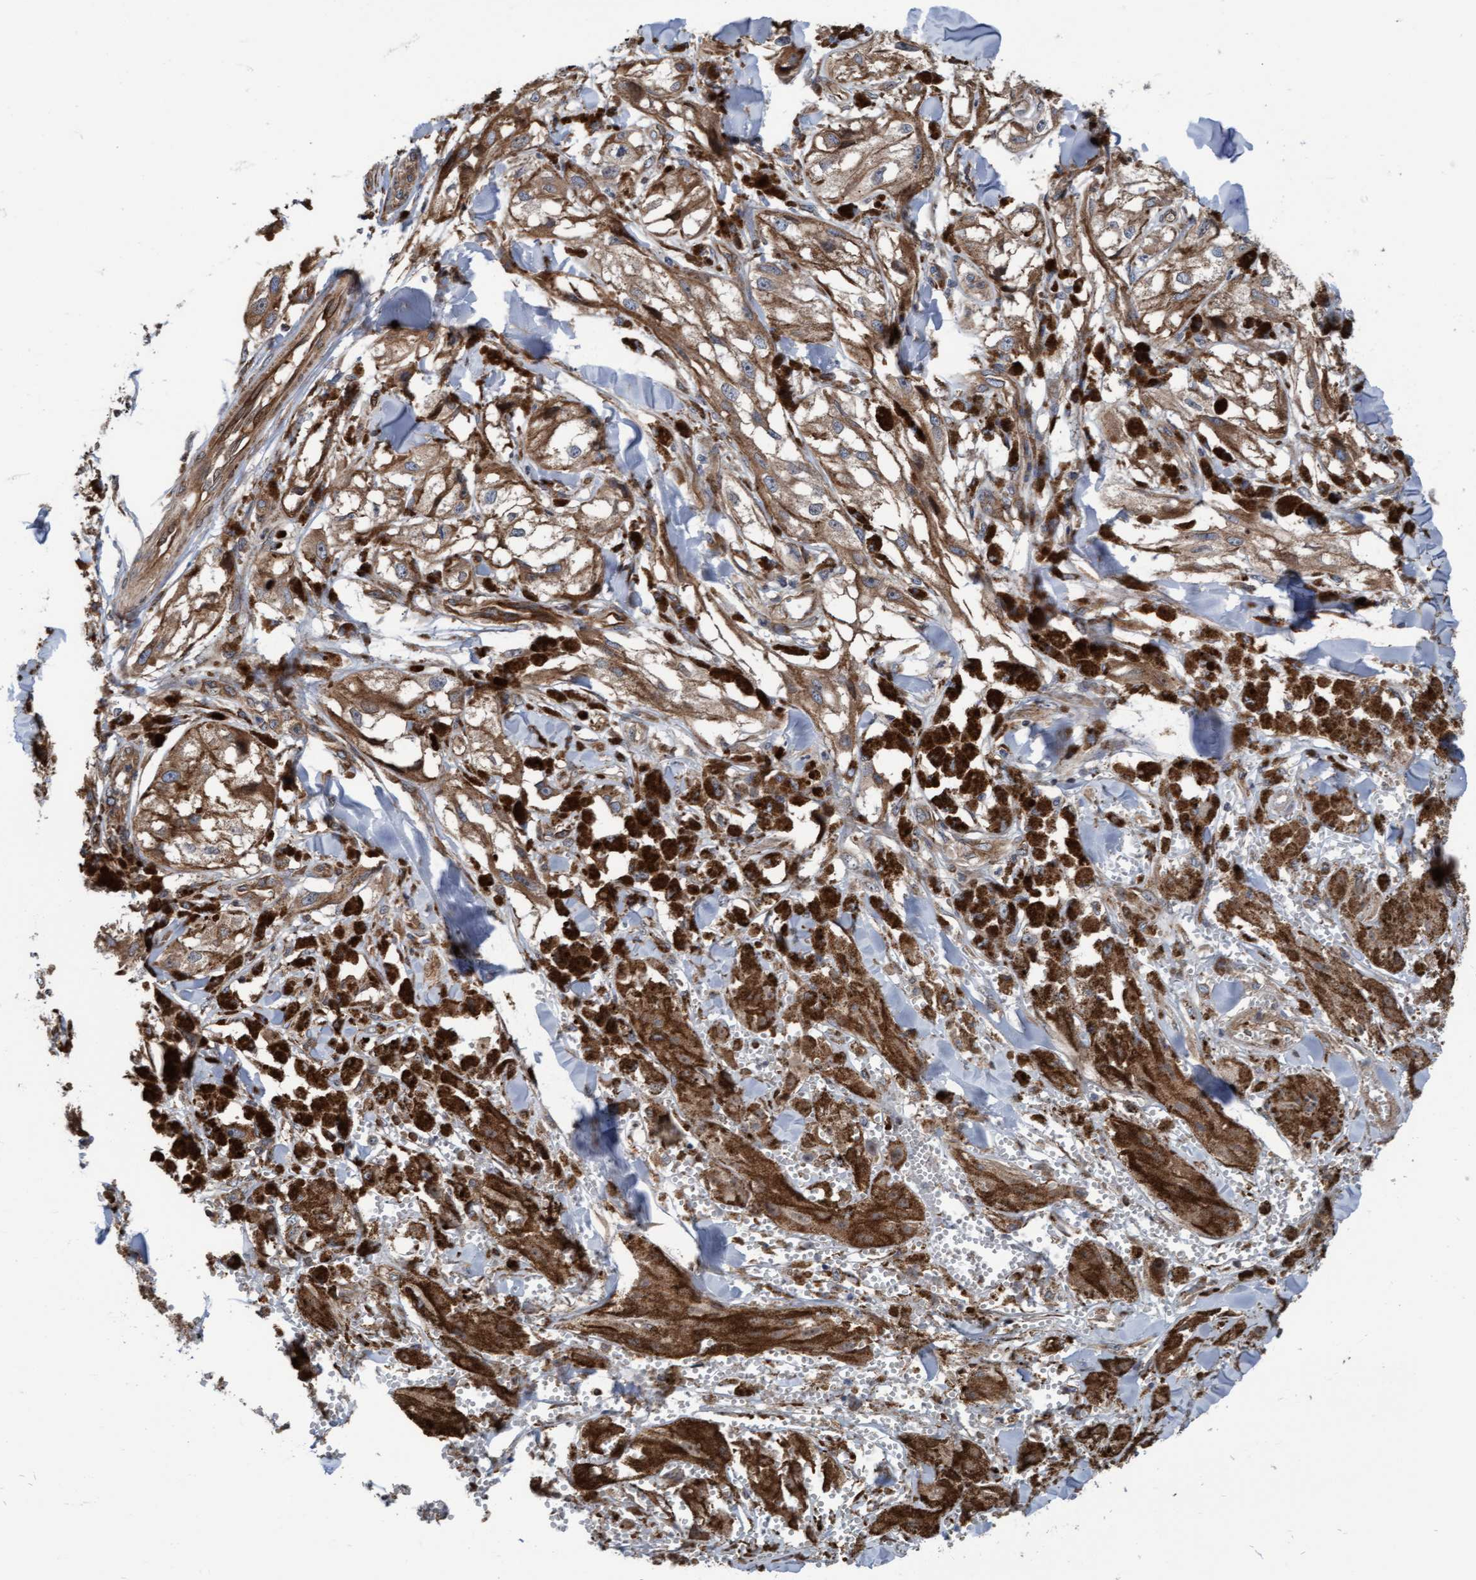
{"staining": {"intensity": "weak", "quantity": ">75%", "location": "cytoplasmic/membranous"}, "tissue": "melanoma", "cell_type": "Tumor cells", "image_type": "cancer", "snomed": [{"axis": "morphology", "description": "Malignant melanoma, NOS"}, {"axis": "topography", "description": "Skin"}], "caption": "The micrograph displays a brown stain indicating the presence of a protein in the cytoplasmic/membranous of tumor cells in melanoma.", "gene": "RAP1GAP2", "patient": {"sex": "male", "age": 88}}